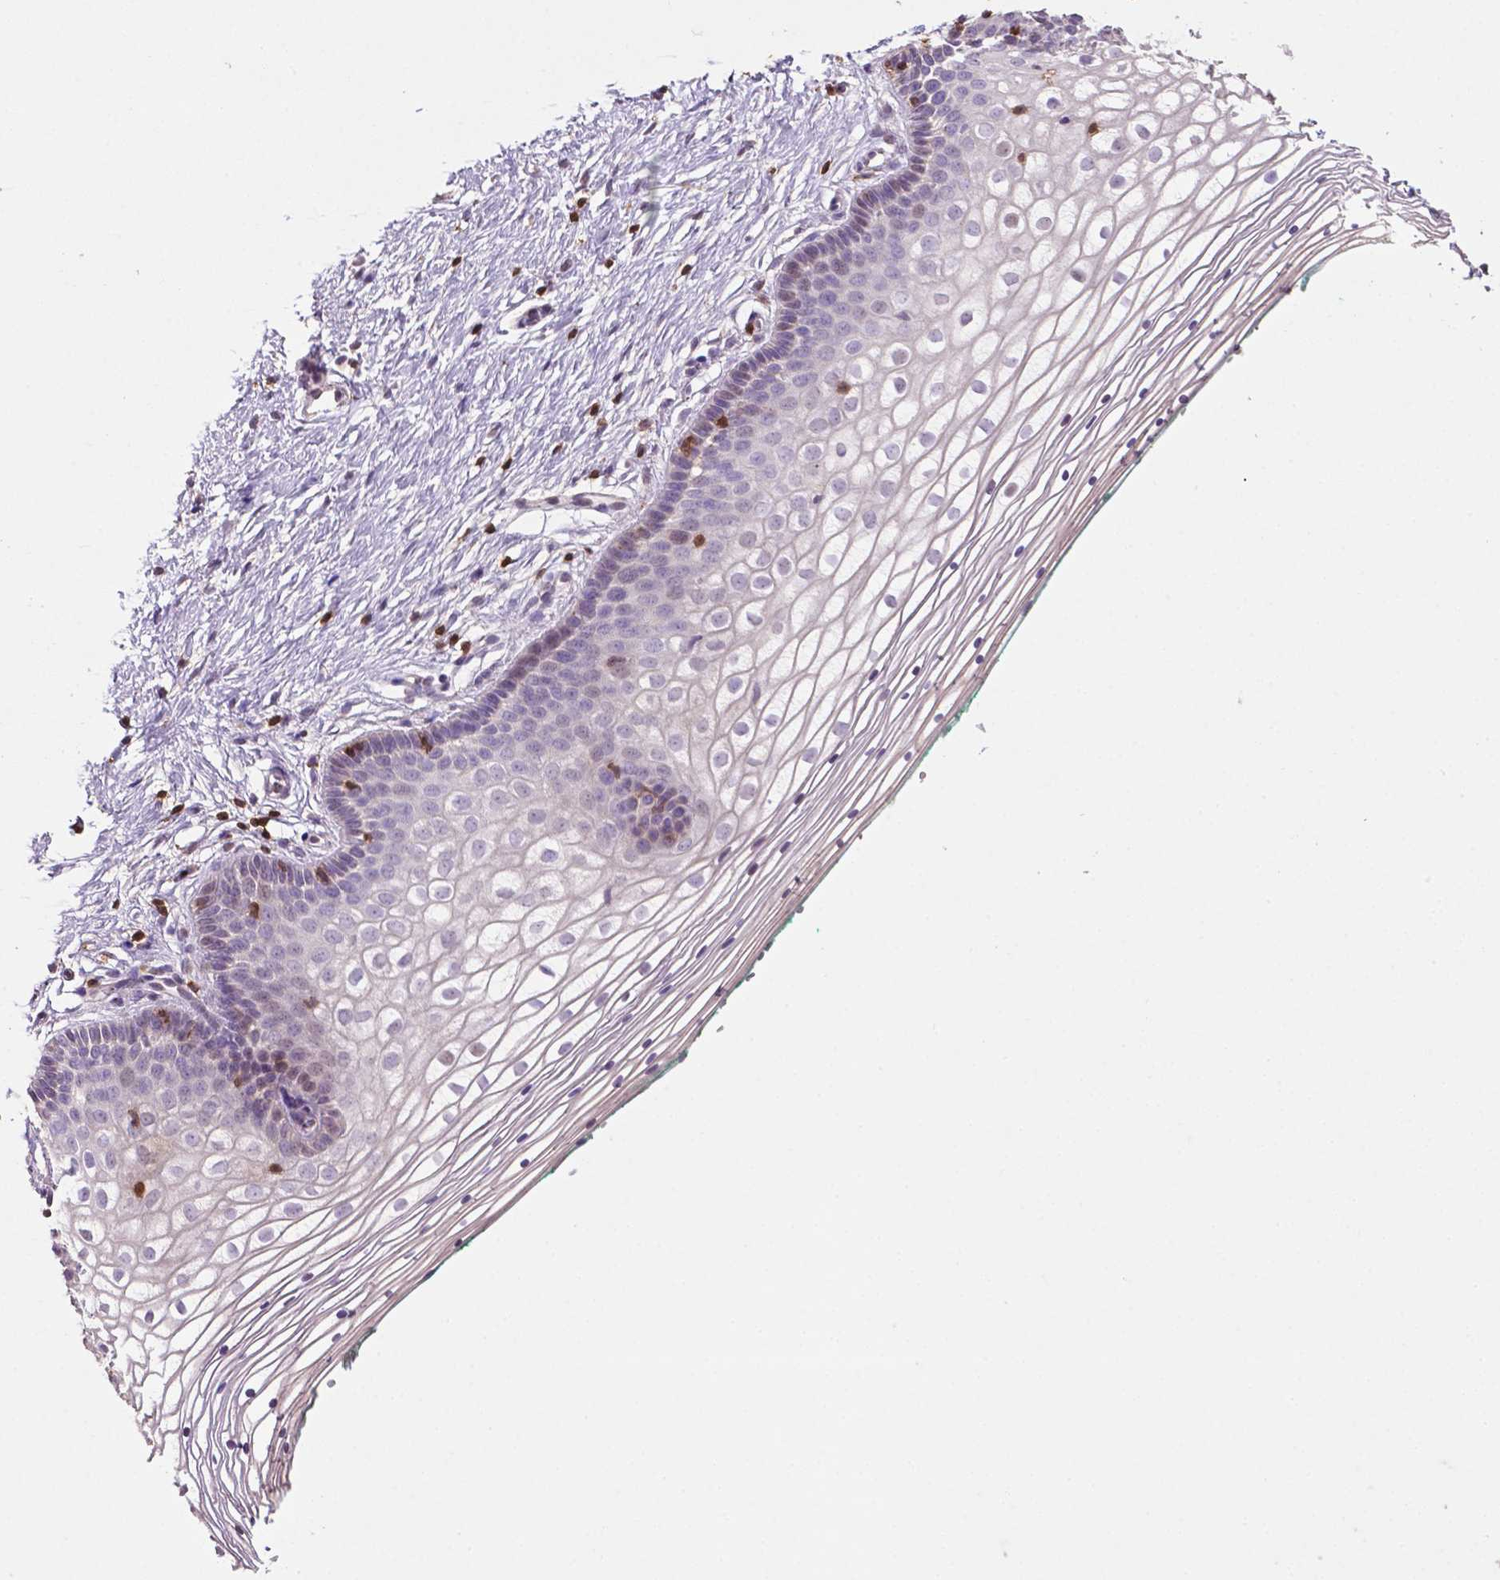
{"staining": {"intensity": "negative", "quantity": "none", "location": "none"}, "tissue": "vagina", "cell_type": "Squamous epithelial cells", "image_type": "normal", "snomed": [{"axis": "morphology", "description": "Normal tissue, NOS"}, {"axis": "topography", "description": "Vagina"}], "caption": "Normal vagina was stained to show a protein in brown. There is no significant staining in squamous epithelial cells.", "gene": "TBC1D10C", "patient": {"sex": "female", "age": 36}}